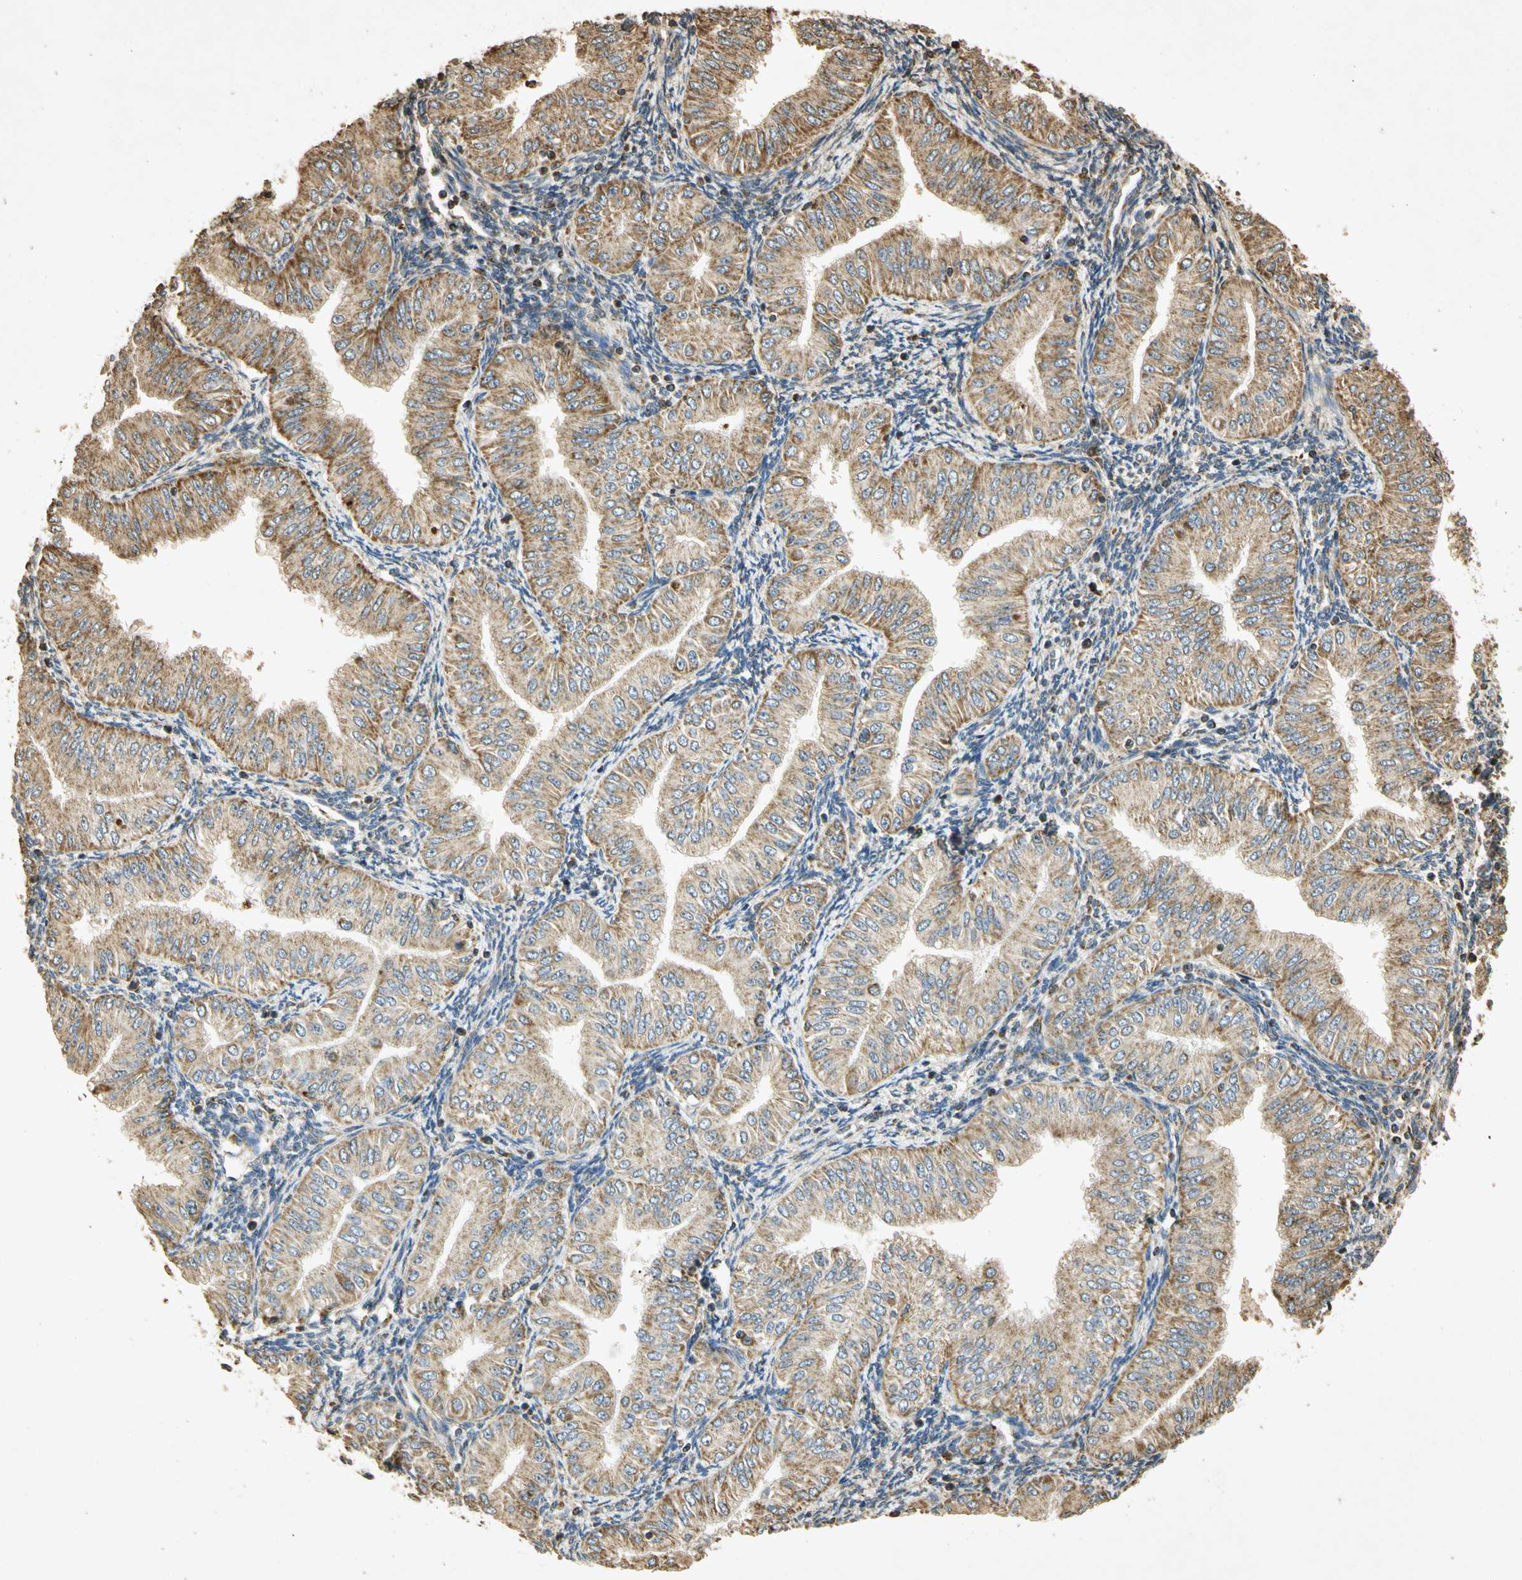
{"staining": {"intensity": "moderate", "quantity": ">75%", "location": "cytoplasmic/membranous"}, "tissue": "endometrial cancer", "cell_type": "Tumor cells", "image_type": "cancer", "snomed": [{"axis": "morphology", "description": "Normal tissue, NOS"}, {"axis": "morphology", "description": "Adenocarcinoma, NOS"}, {"axis": "topography", "description": "Endometrium"}], "caption": "Approximately >75% of tumor cells in human endometrial cancer (adenocarcinoma) demonstrate moderate cytoplasmic/membranous protein staining as visualized by brown immunohistochemical staining.", "gene": "PRDX3", "patient": {"sex": "female", "age": 53}}